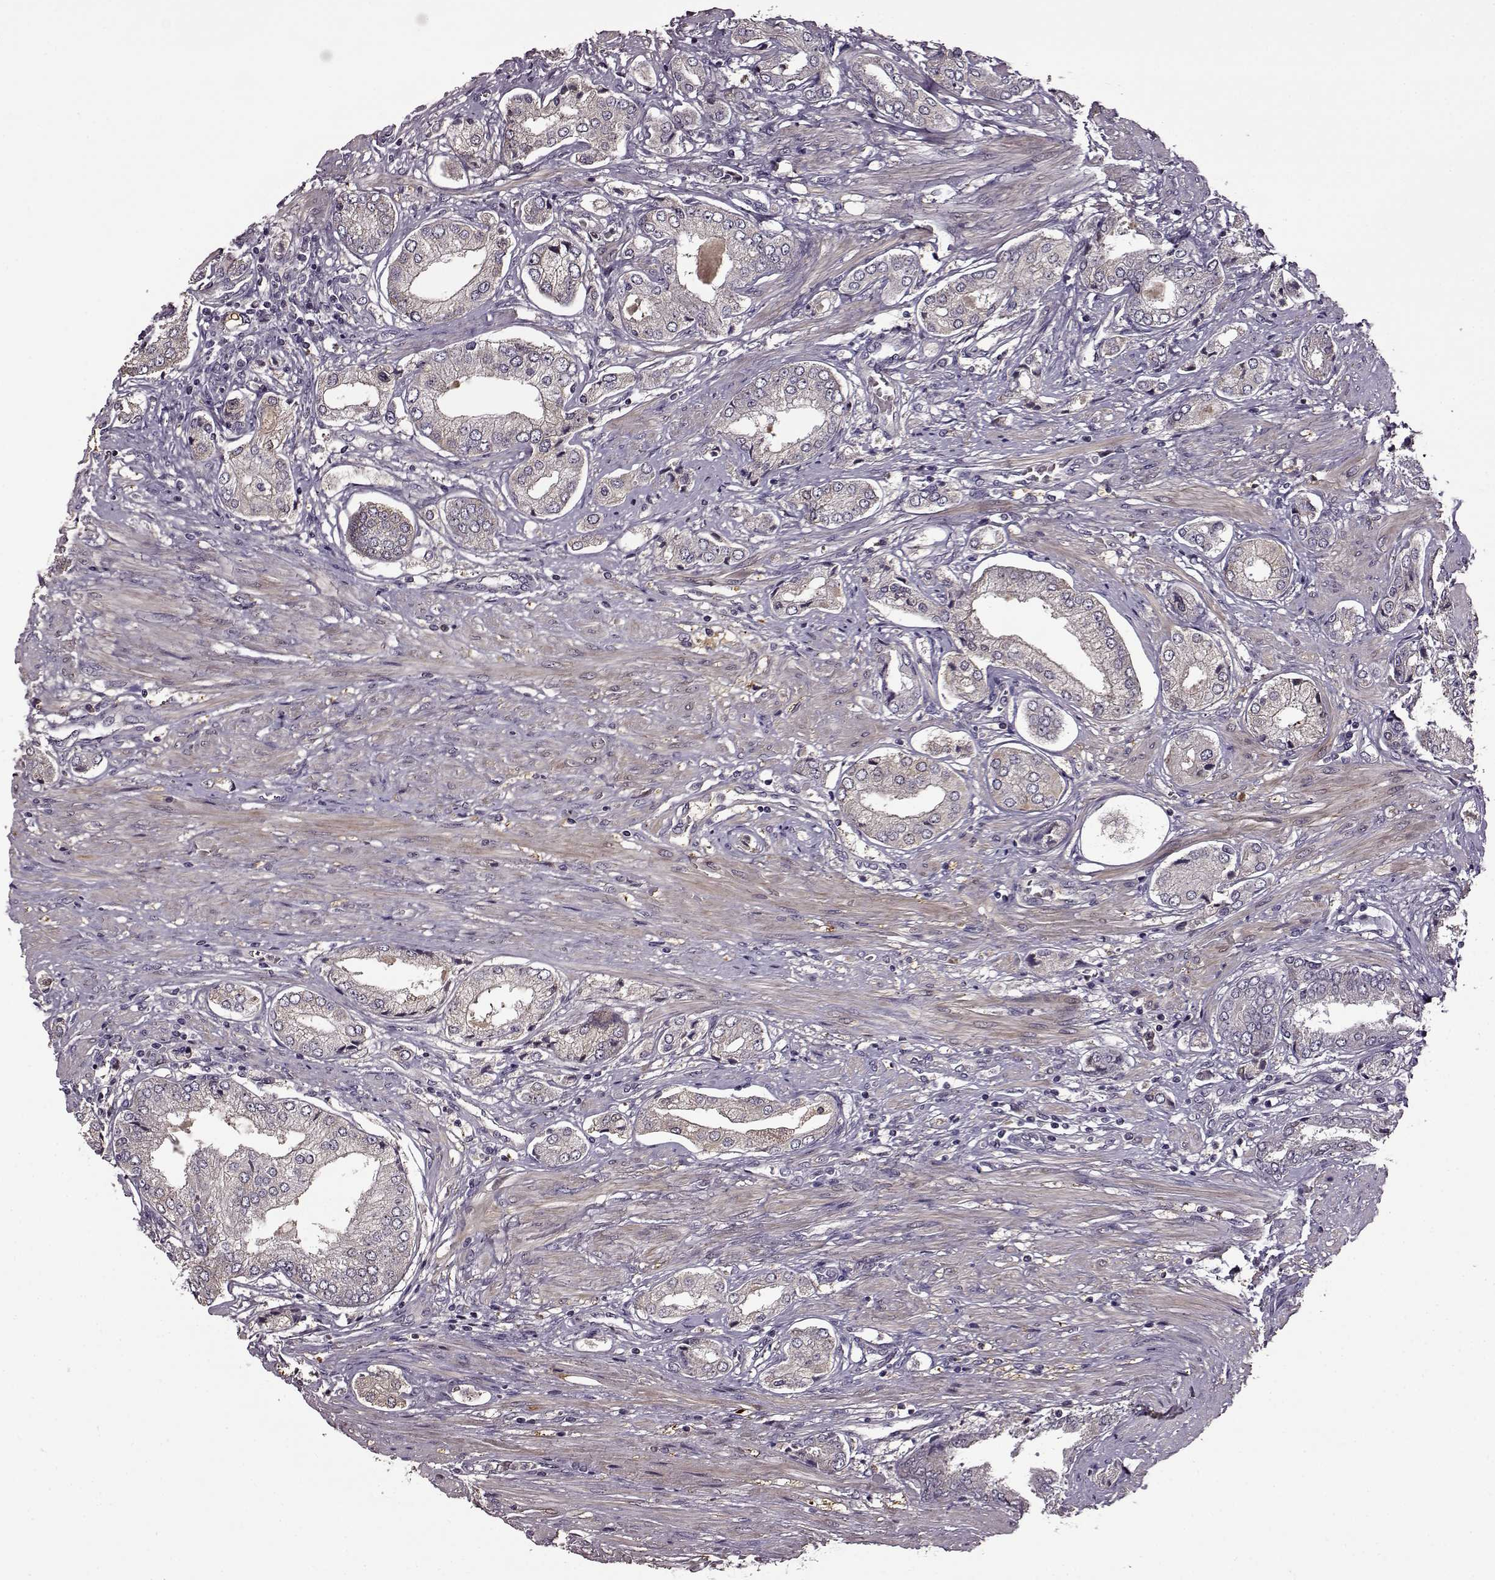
{"staining": {"intensity": "negative", "quantity": "none", "location": "none"}, "tissue": "prostate cancer", "cell_type": "Tumor cells", "image_type": "cancer", "snomed": [{"axis": "morphology", "description": "Adenocarcinoma, NOS"}, {"axis": "topography", "description": "Prostate"}], "caption": "Protein analysis of prostate cancer demonstrates no significant expression in tumor cells.", "gene": "MAIP1", "patient": {"sex": "male", "age": 63}}